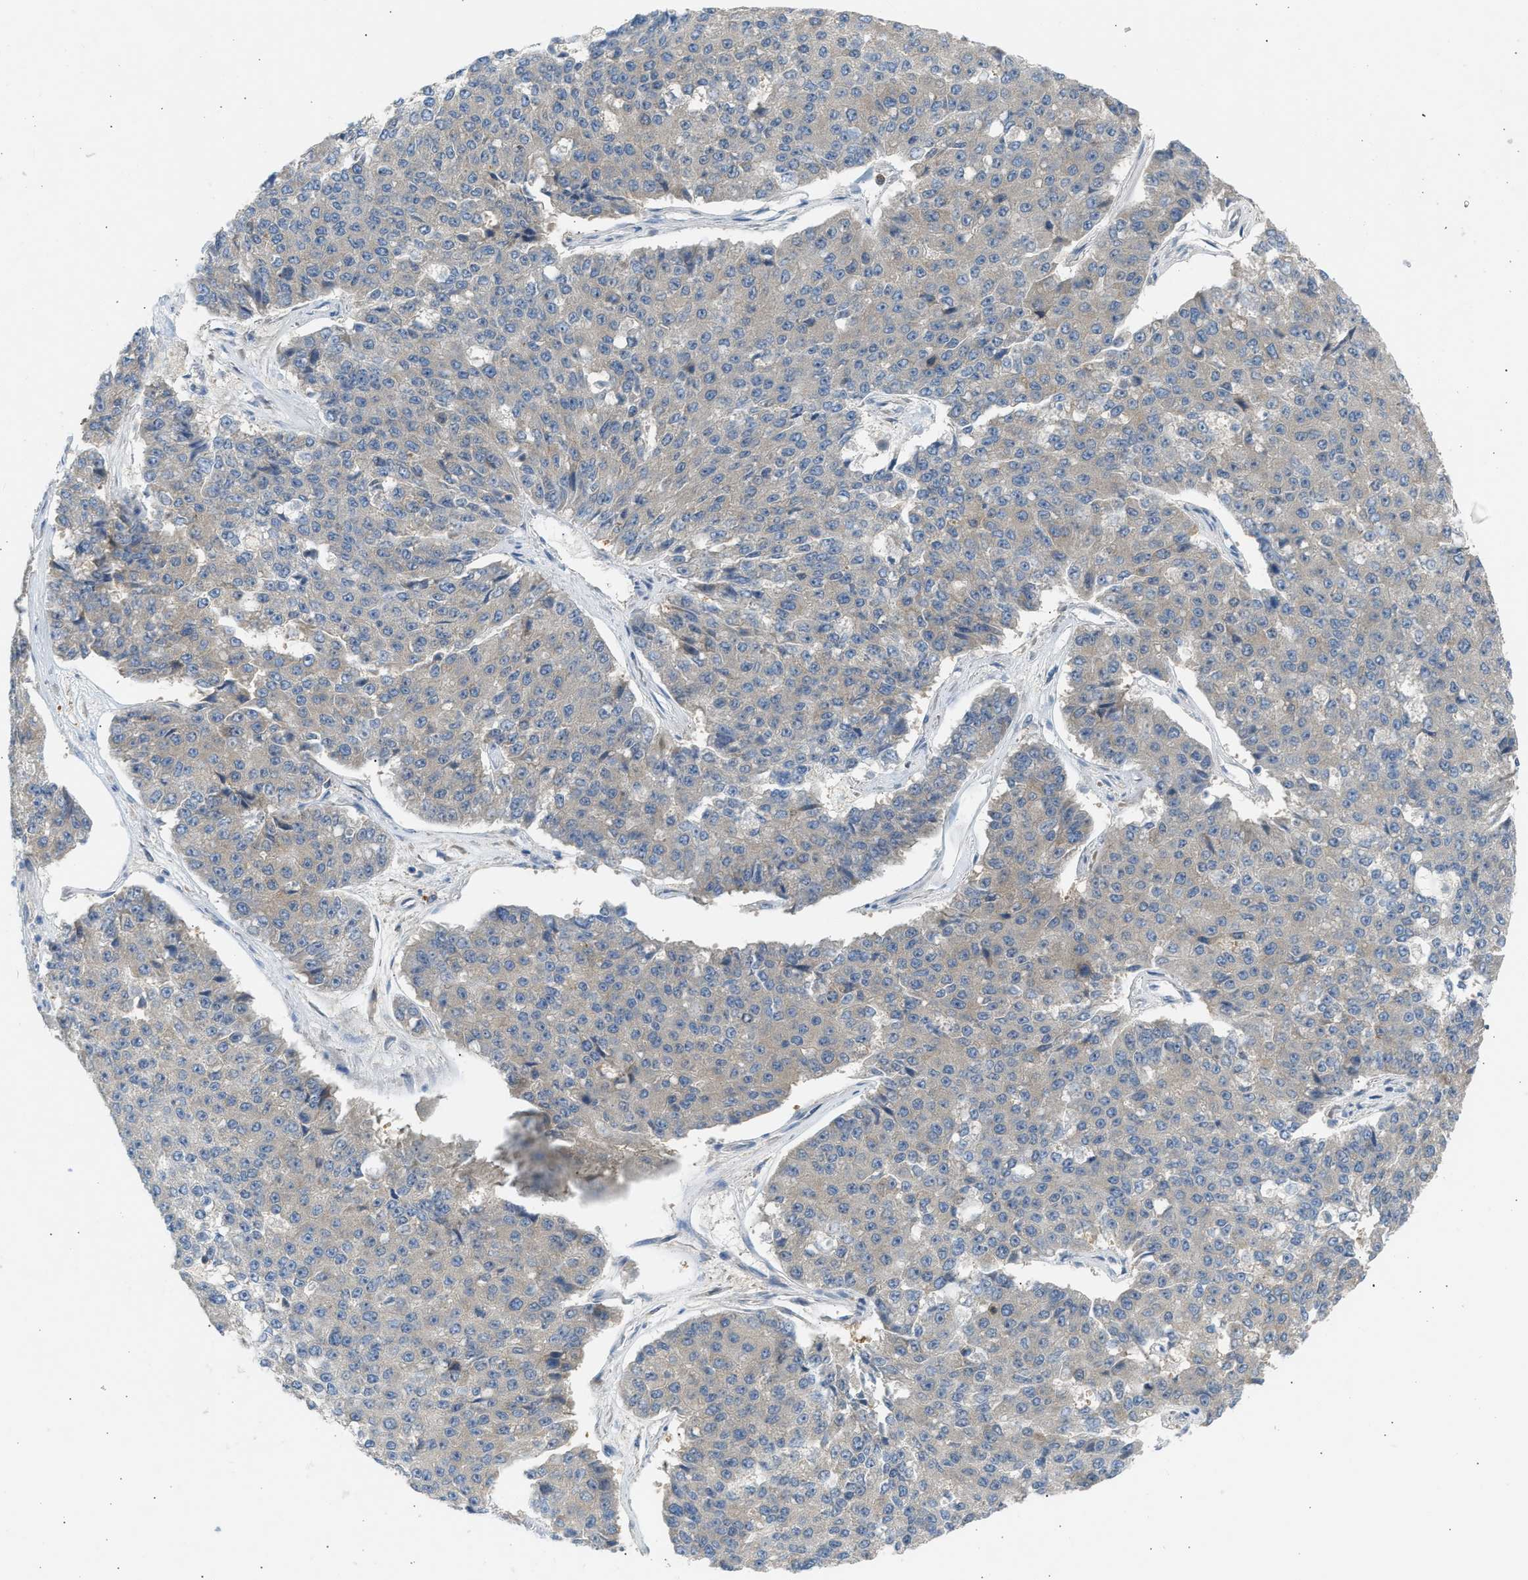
{"staining": {"intensity": "weak", "quantity": "<25%", "location": "cytoplasmic/membranous"}, "tissue": "pancreatic cancer", "cell_type": "Tumor cells", "image_type": "cancer", "snomed": [{"axis": "morphology", "description": "Adenocarcinoma, NOS"}, {"axis": "topography", "description": "Pancreas"}], "caption": "High magnification brightfield microscopy of pancreatic cancer stained with DAB (brown) and counterstained with hematoxylin (blue): tumor cells show no significant positivity. The staining is performed using DAB (3,3'-diaminobenzidine) brown chromogen with nuclei counter-stained in using hematoxylin.", "gene": "TRIM50", "patient": {"sex": "male", "age": 50}}